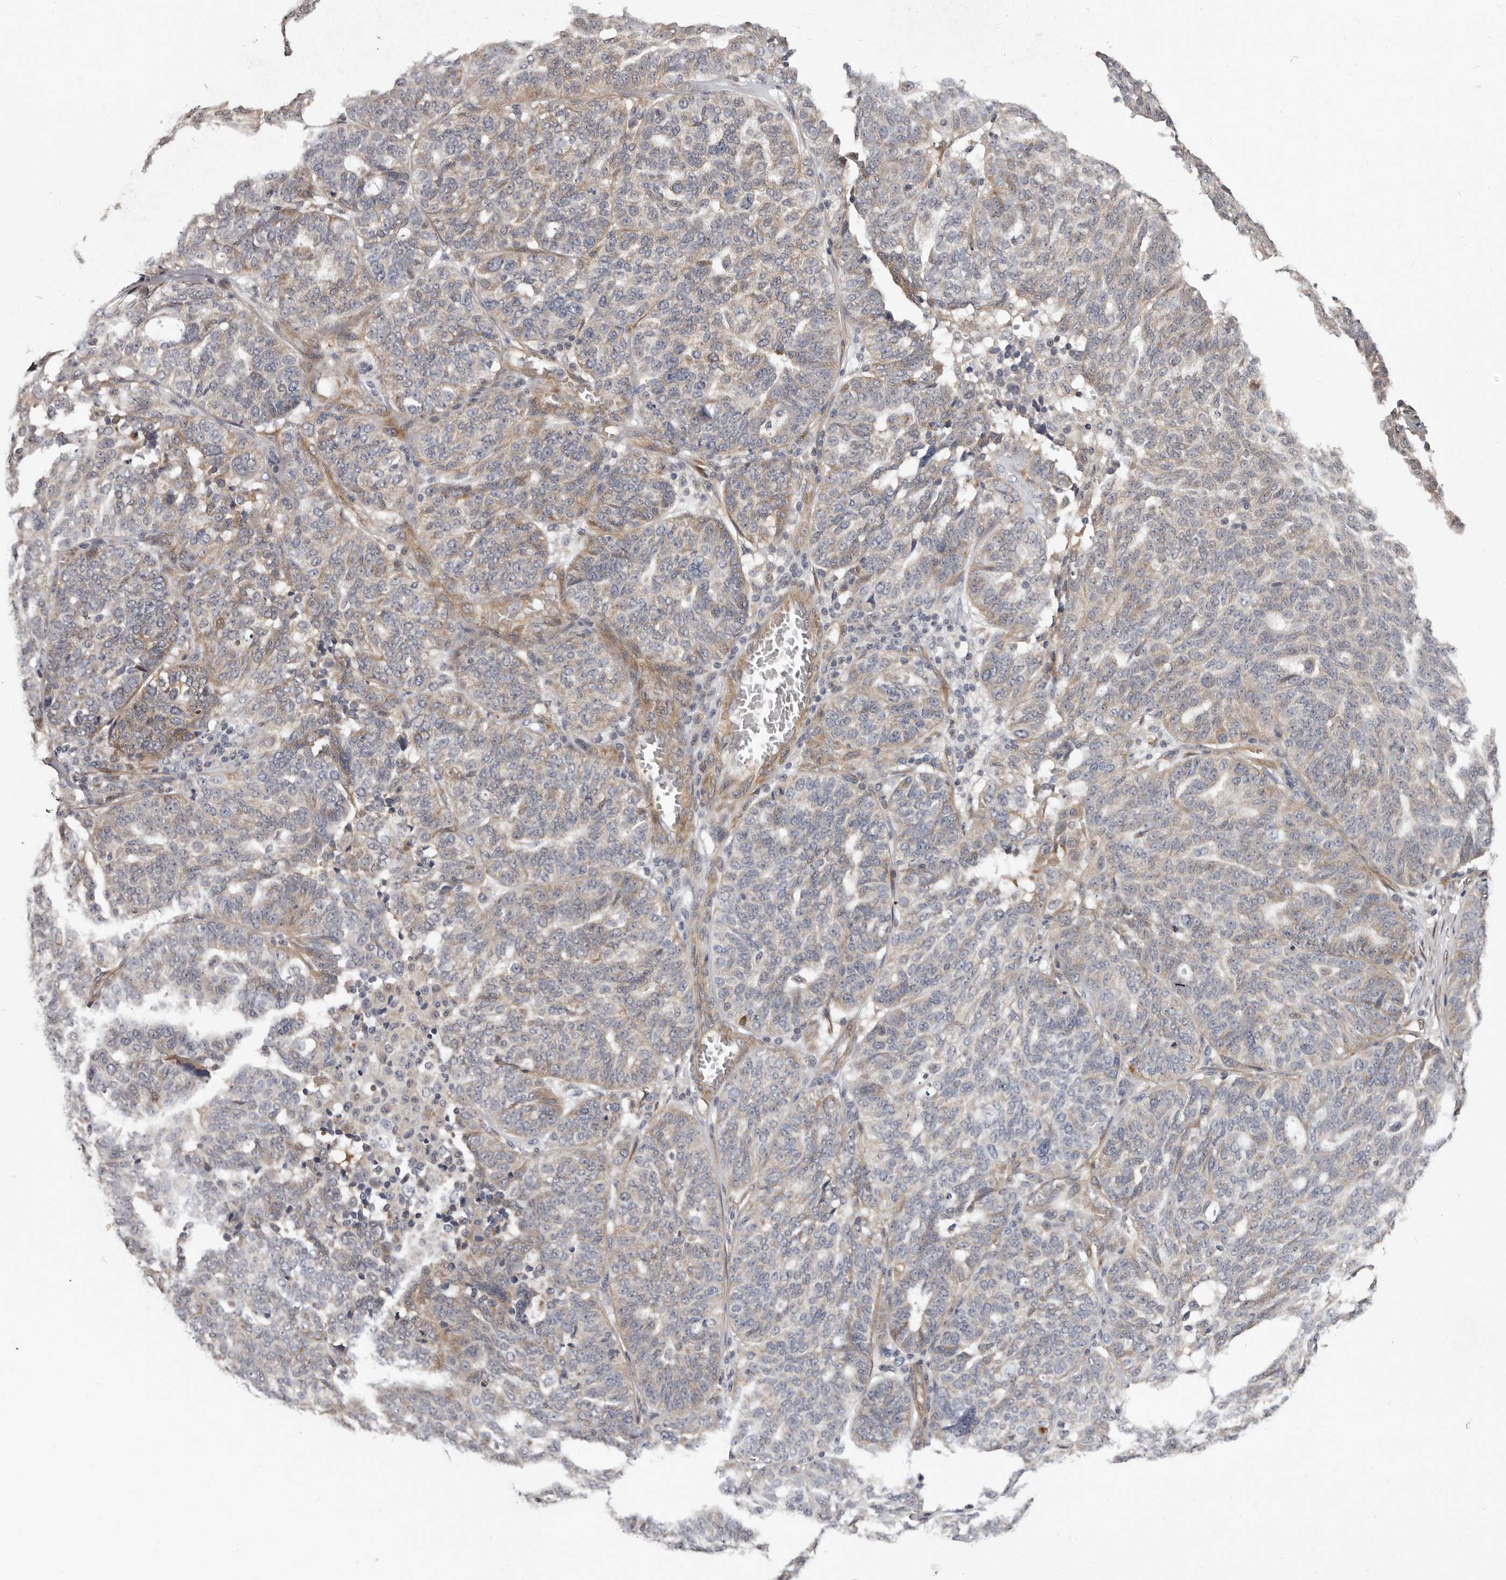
{"staining": {"intensity": "negative", "quantity": "none", "location": "none"}, "tissue": "ovarian cancer", "cell_type": "Tumor cells", "image_type": "cancer", "snomed": [{"axis": "morphology", "description": "Cystadenocarcinoma, serous, NOS"}, {"axis": "topography", "description": "Ovary"}], "caption": "Ovarian serous cystadenocarcinoma stained for a protein using immunohistochemistry (IHC) shows no staining tumor cells.", "gene": "SBDS", "patient": {"sex": "female", "age": 59}}